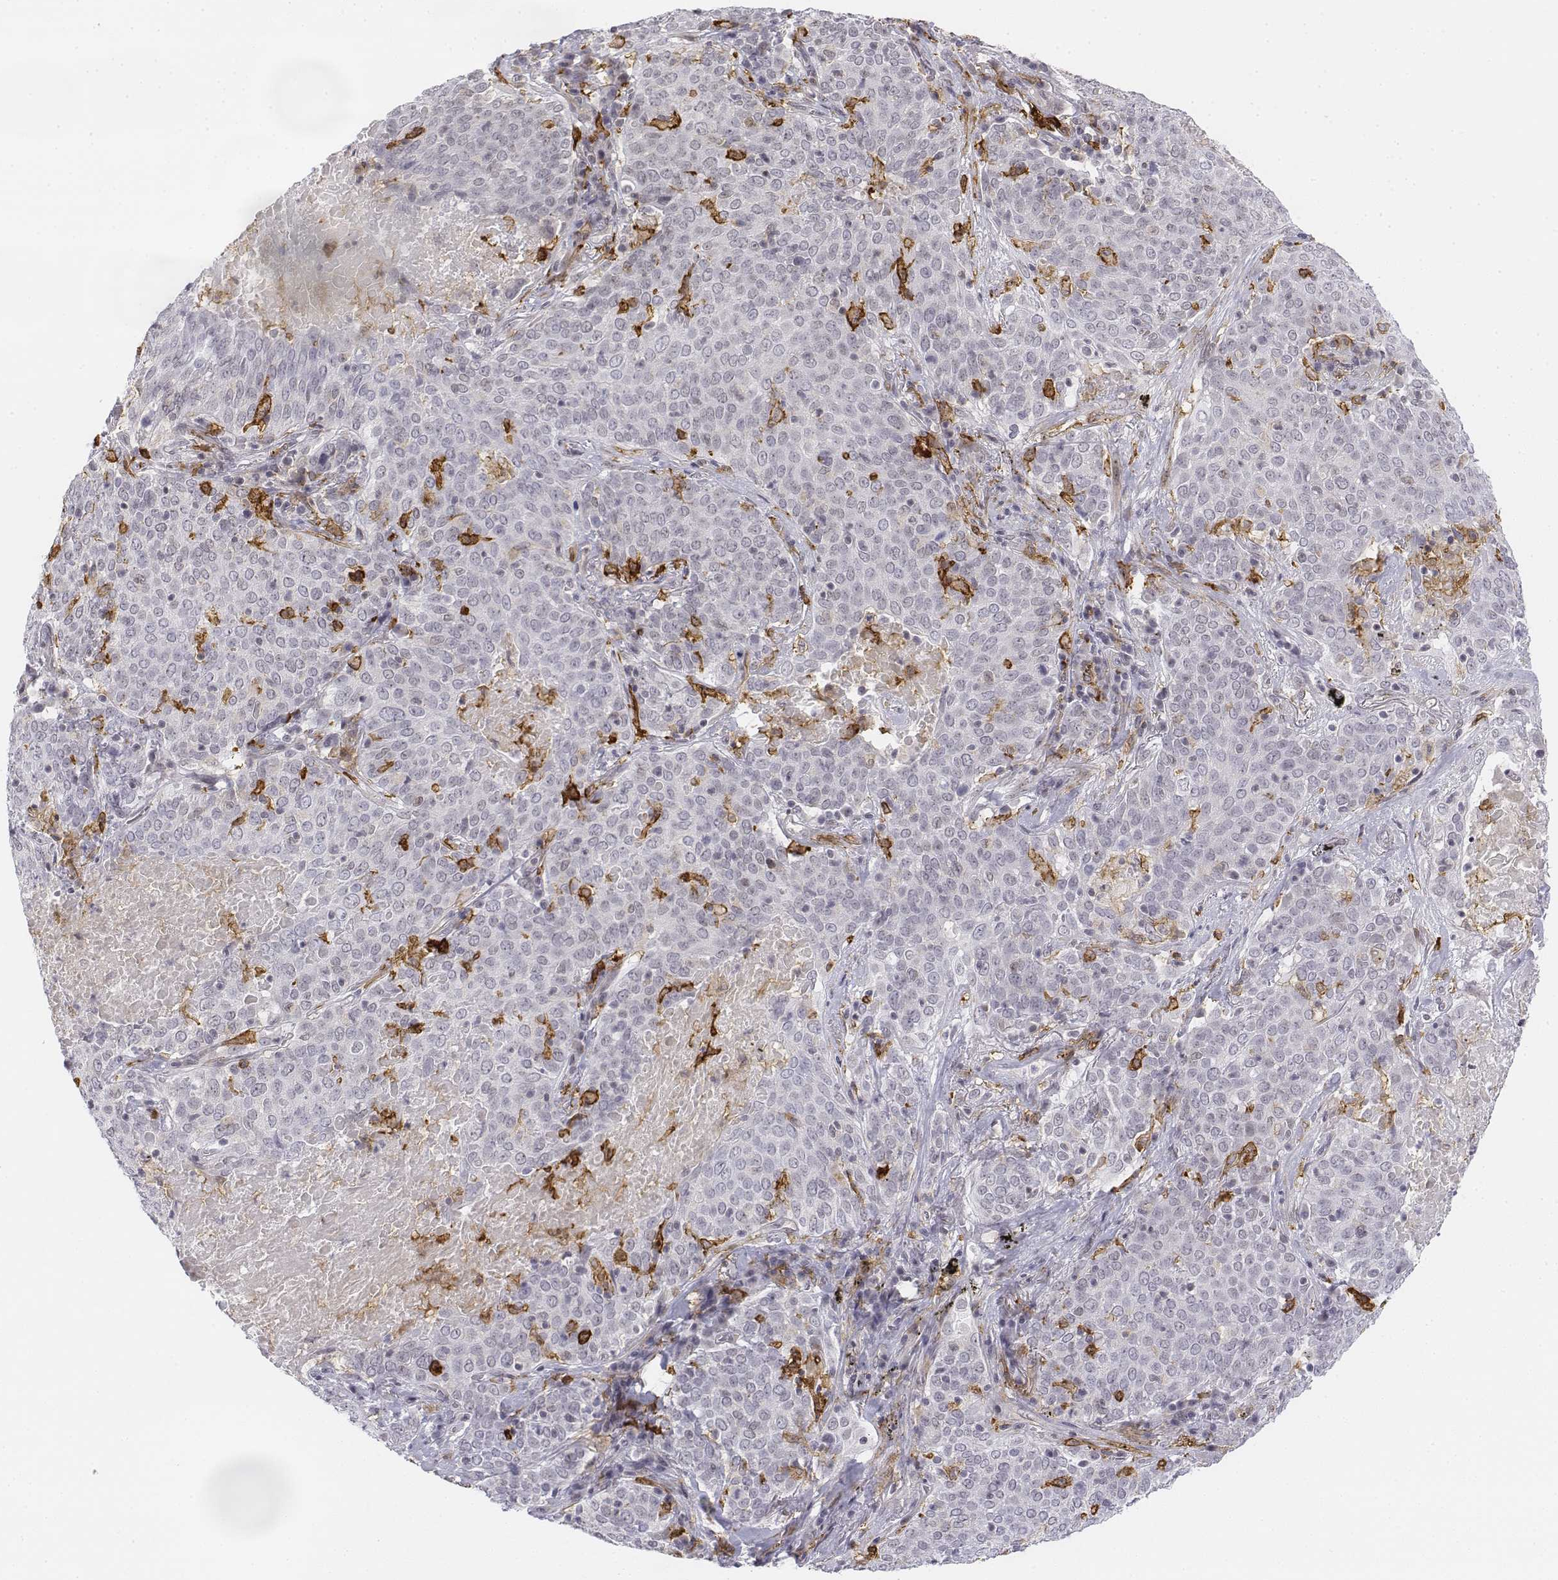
{"staining": {"intensity": "negative", "quantity": "none", "location": "none"}, "tissue": "lung cancer", "cell_type": "Tumor cells", "image_type": "cancer", "snomed": [{"axis": "morphology", "description": "Squamous cell carcinoma, NOS"}, {"axis": "topography", "description": "Lung"}], "caption": "This is an immunohistochemistry (IHC) photomicrograph of lung cancer. There is no staining in tumor cells.", "gene": "CD14", "patient": {"sex": "male", "age": 82}}